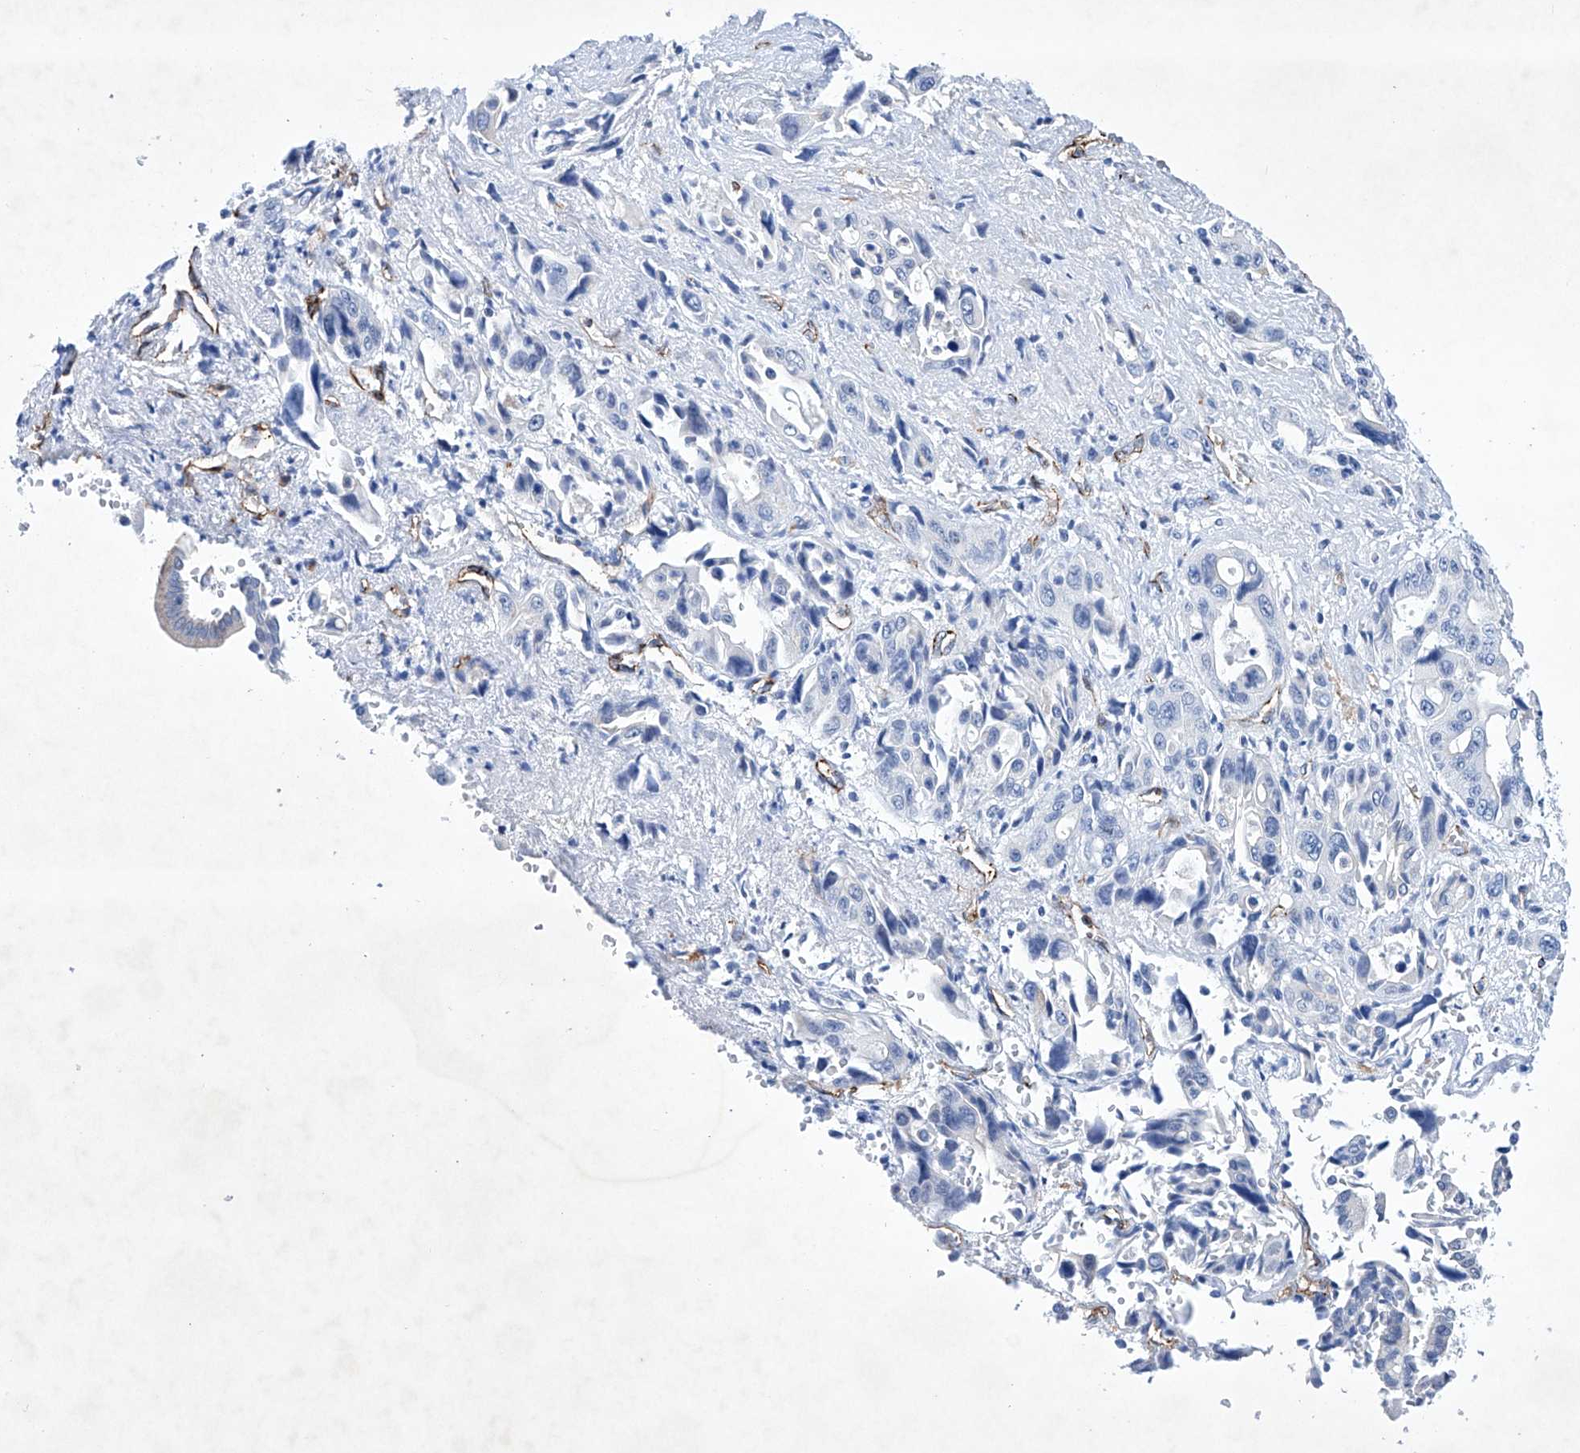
{"staining": {"intensity": "negative", "quantity": "none", "location": "none"}, "tissue": "pancreatic cancer", "cell_type": "Tumor cells", "image_type": "cancer", "snomed": [{"axis": "morphology", "description": "Adenocarcinoma, NOS"}, {"axis": "topography", "description": "Pancreas"}], "caption": "Immunohistochemical staining of pancreatic cancer (adenocarcinoma) displays no significant expression in tumor cells.", "gene": "ETV7", "patient": {"sex": "male", "age": 46}}